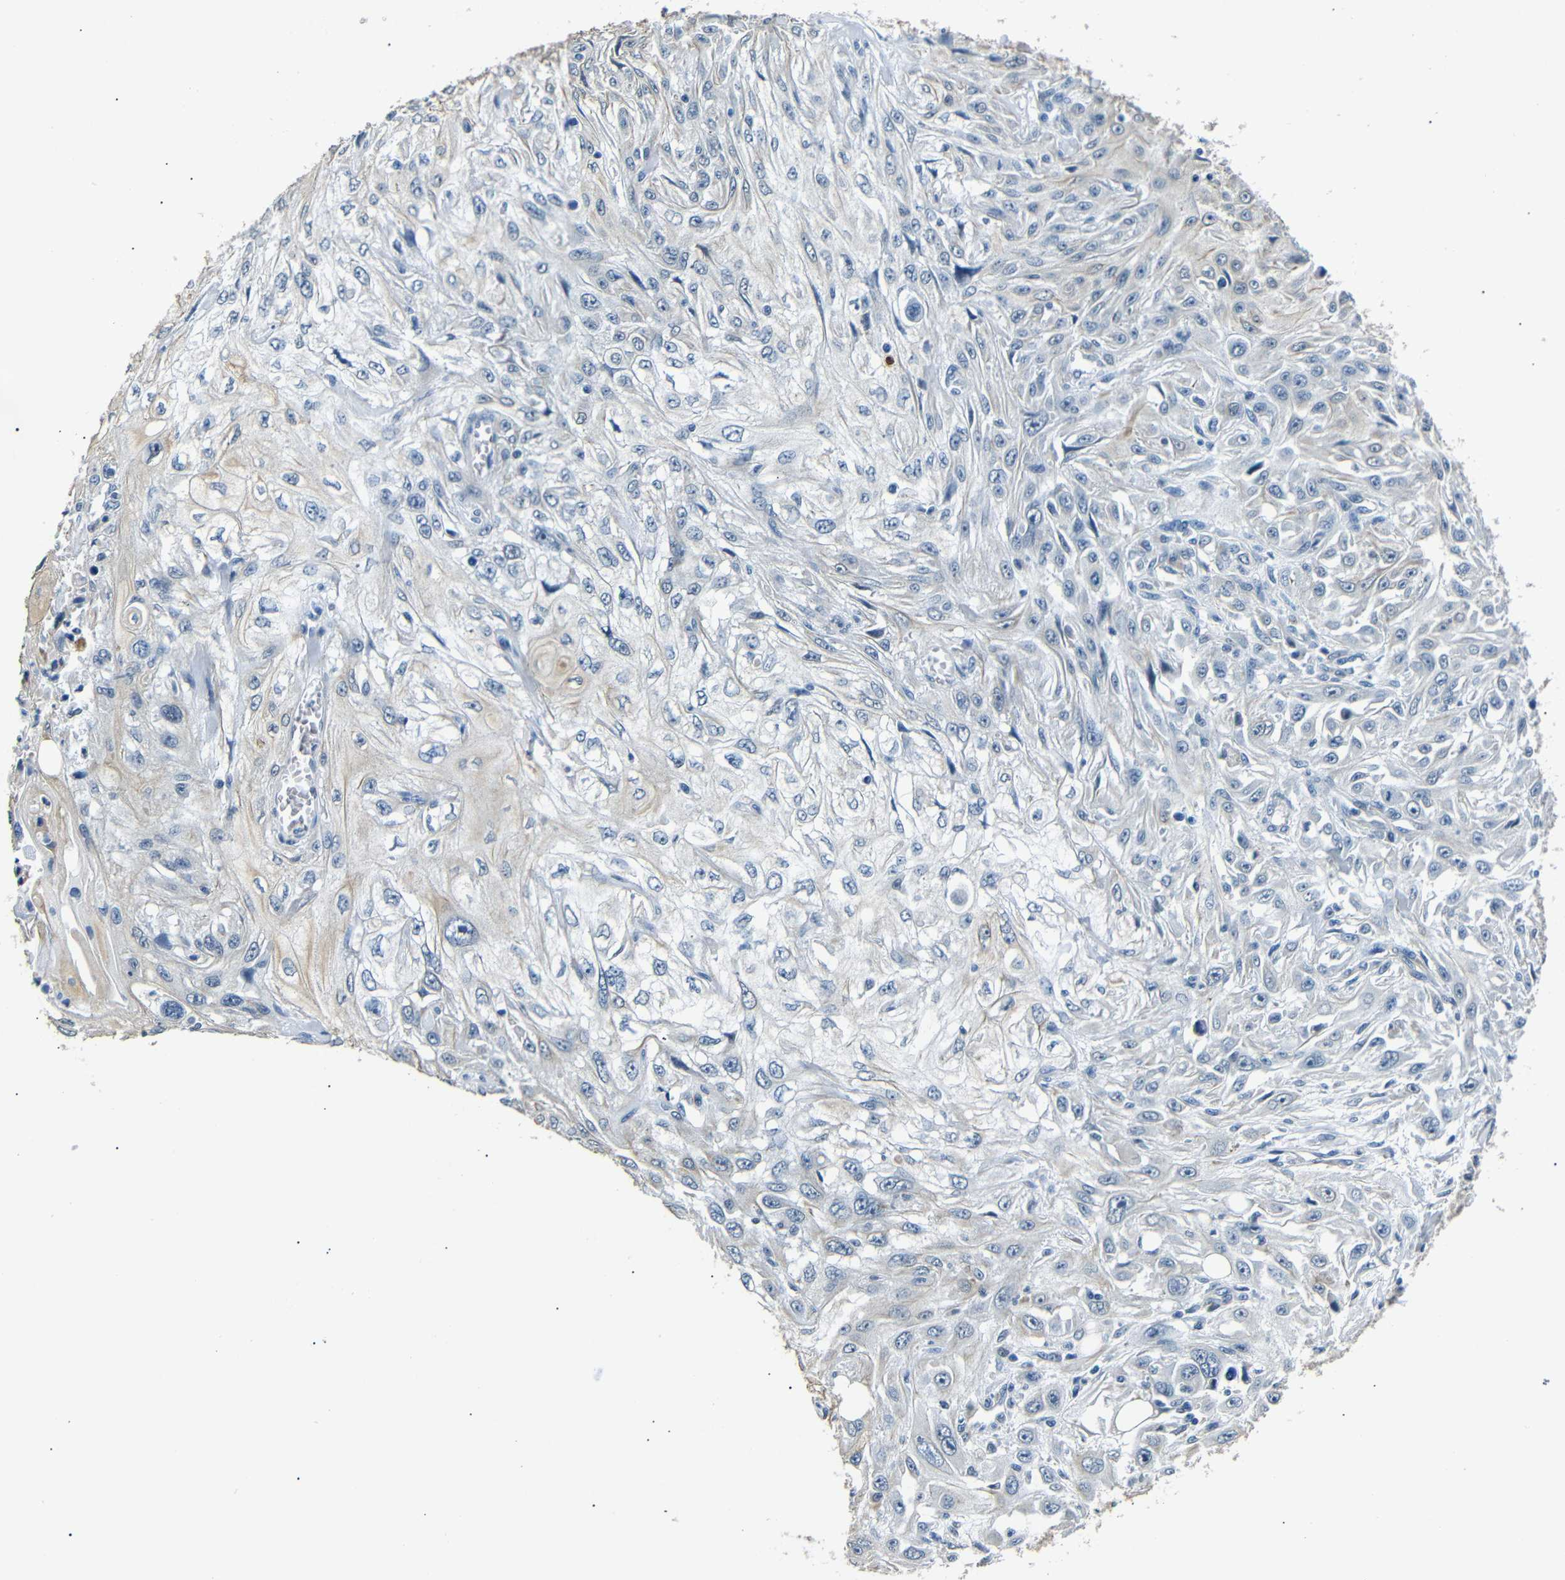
{"staining": {"intensity": "negative", "quantity": "none", "location": "none"}, "tissue": "skin cancer", "cell_type": "Tumor cells", "image_type": "cancer", "snomed": [{"axis": "morphology", "description": "Squamous cell carcinoma, NOS"}, {"axis": "topography", "description": "Skin"}], "caption": "IHC micrograph of skin cancer stained for a protein (brown), which exhibits no expression in tumor cells.", "gene": "TAFA1", "patient": {"sex": "male", "age": 75}}